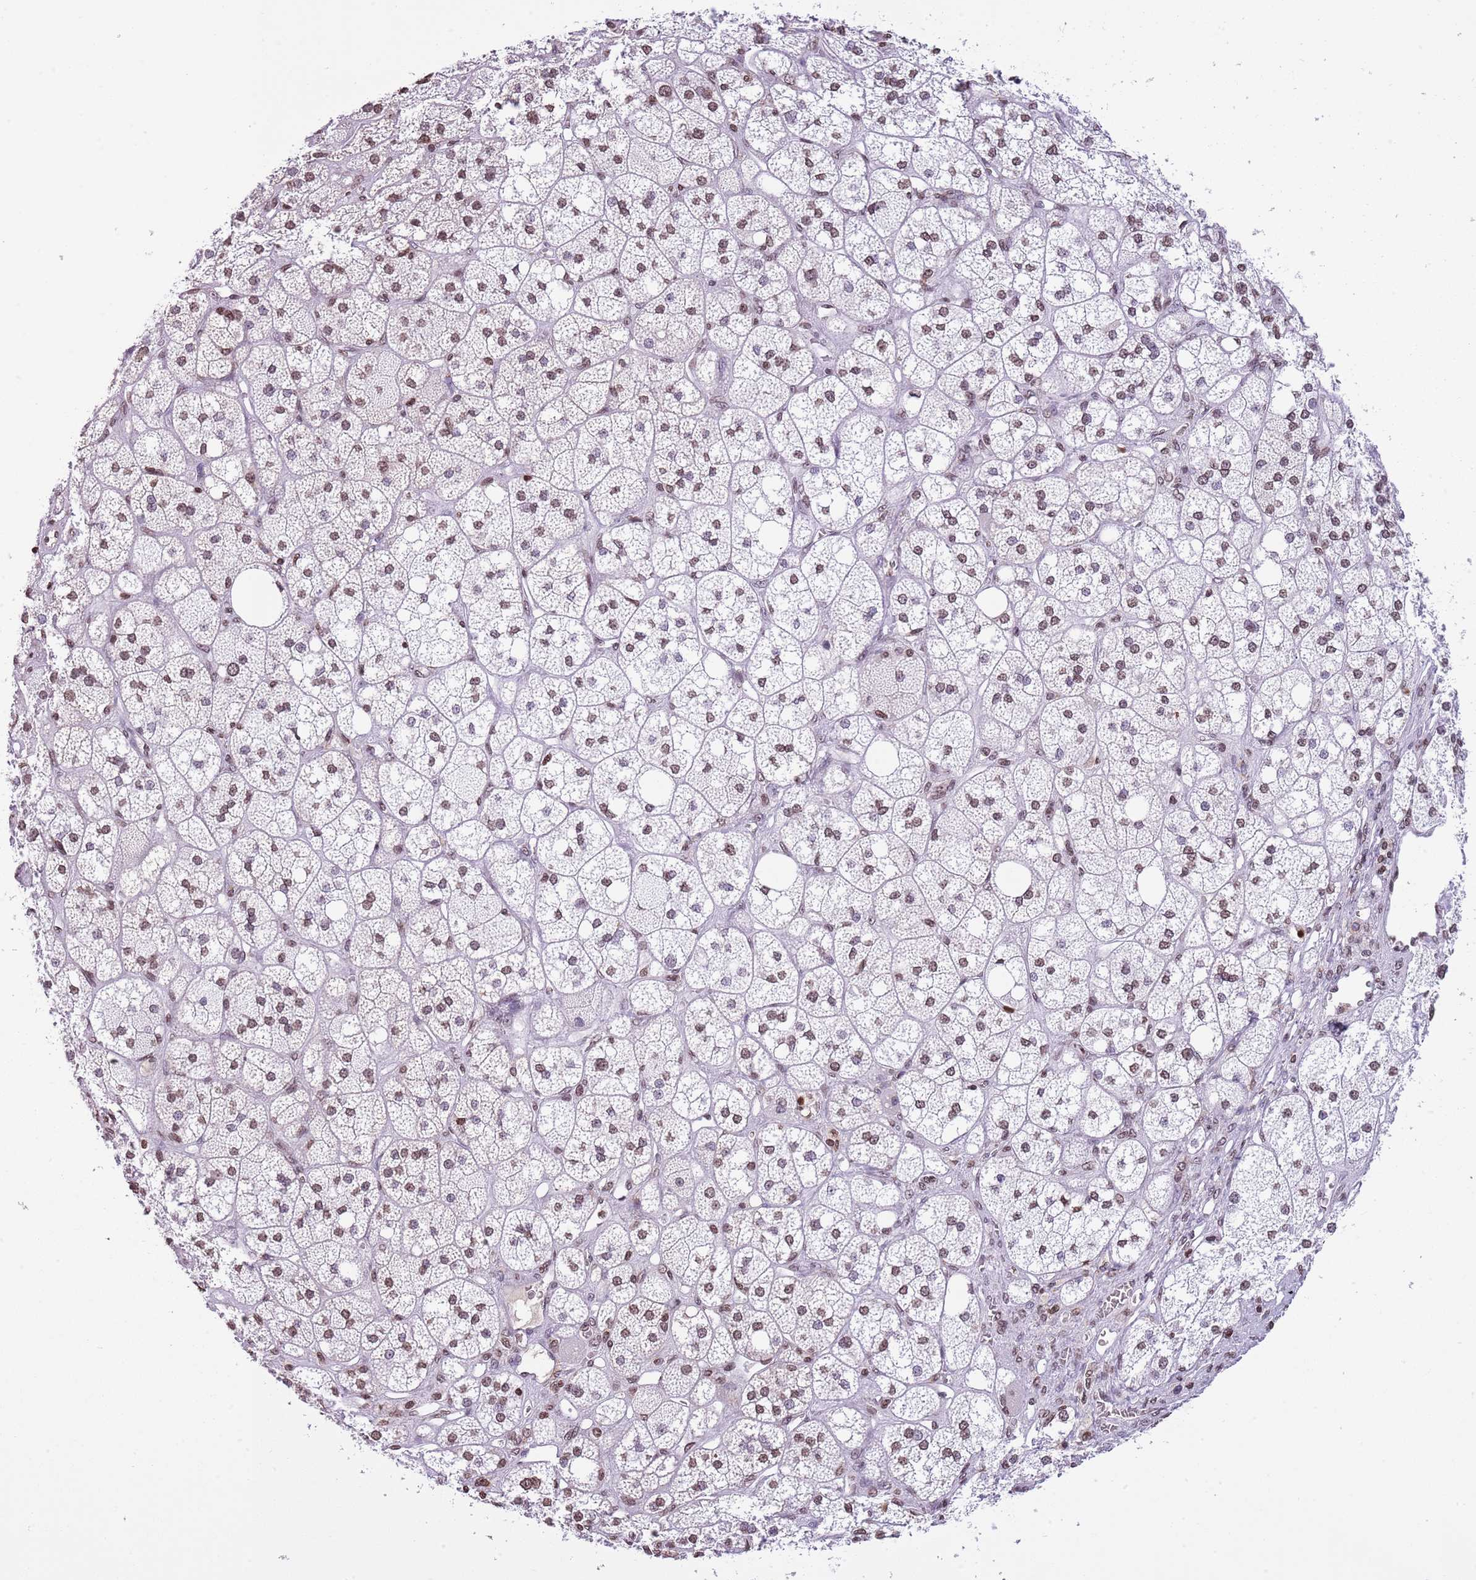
{"staining": {"intensity": "moderate", "quantity": ">75%", "location": "nuclear"}, "tissue": "adrenal gland", "cell_type": "Glandular cells", "image_type": "normal", "snomed": [{"axis": "morphology", "description": "Normal tissue, NOS"}, {"axis": "topography", "description": "Adrenal gland"}], "caption": "High-magnification brightfield microscopy of benign adrenal gland stained with DAB (3,3'-diaminobenzidine) (brown) and counterstained with hematoxylin (blue). glandular cells exhibit moderate nuclear expression is present in about>75% of cells.", "gene": "KPNA3", "patient": {"sex": "male", "age": 61}}